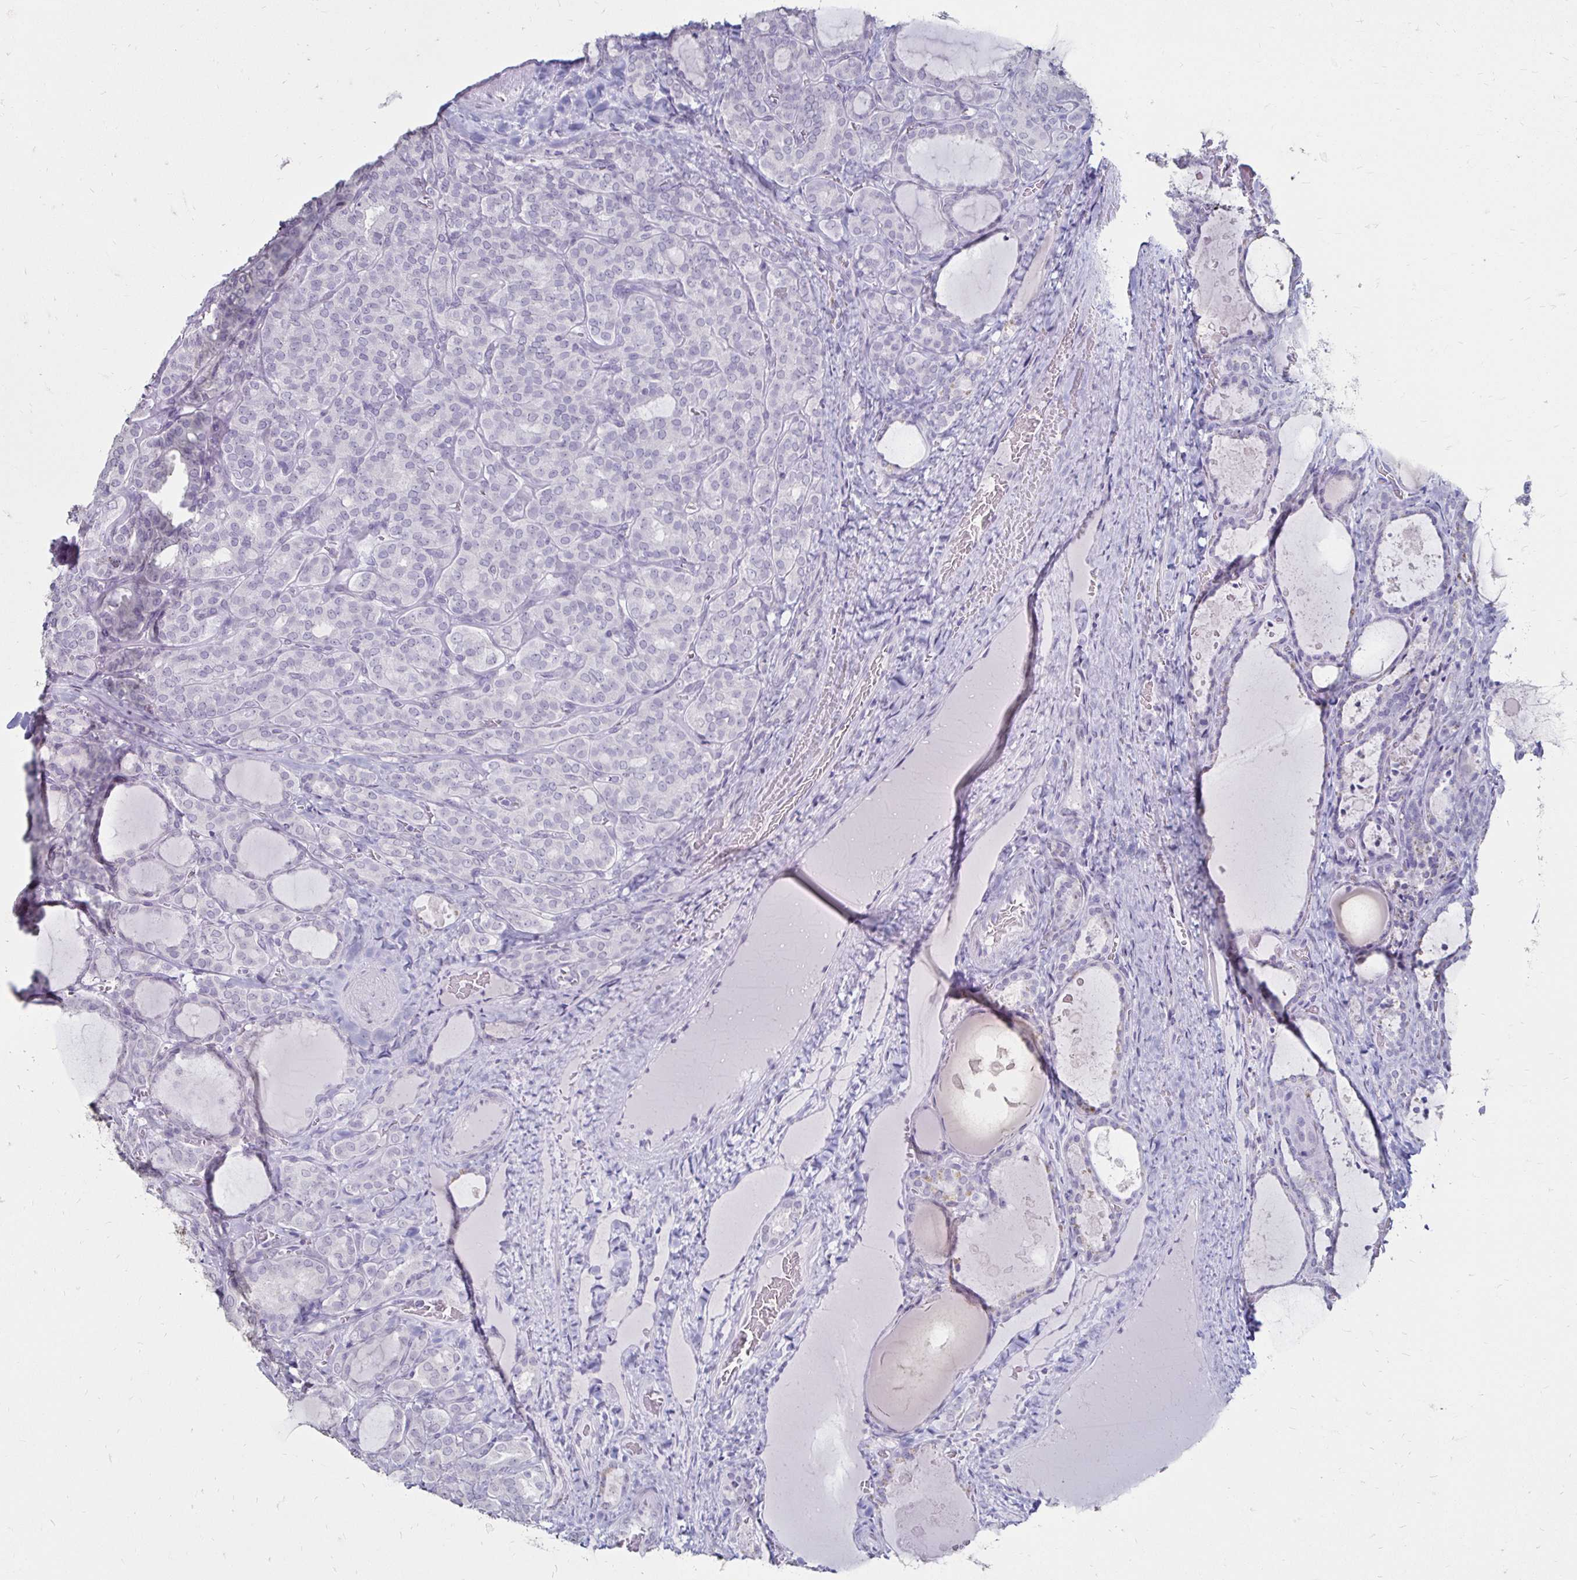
{"staining": {"intensity": "negative", "quantity": "none", "location": "none"}, "tissue": "thyroid cancer", "cell_type": "Tumor cells", "image_type": "cancer", "snomed": [{"axis": "morphology", "description": "Normal tissue, NOS"}, {"axis": "morphology", "description": "Follicular adenoma carcinoma, NOS"}, {"axis": "topography", "description": "Thyroid gland"}], "caption": "DAB immunohistochemical staining of human thyroid cancer shows no significant staining in tumor cells.", "gene": "TOMM34", "patient": {"sex": "female", "age": 31}}